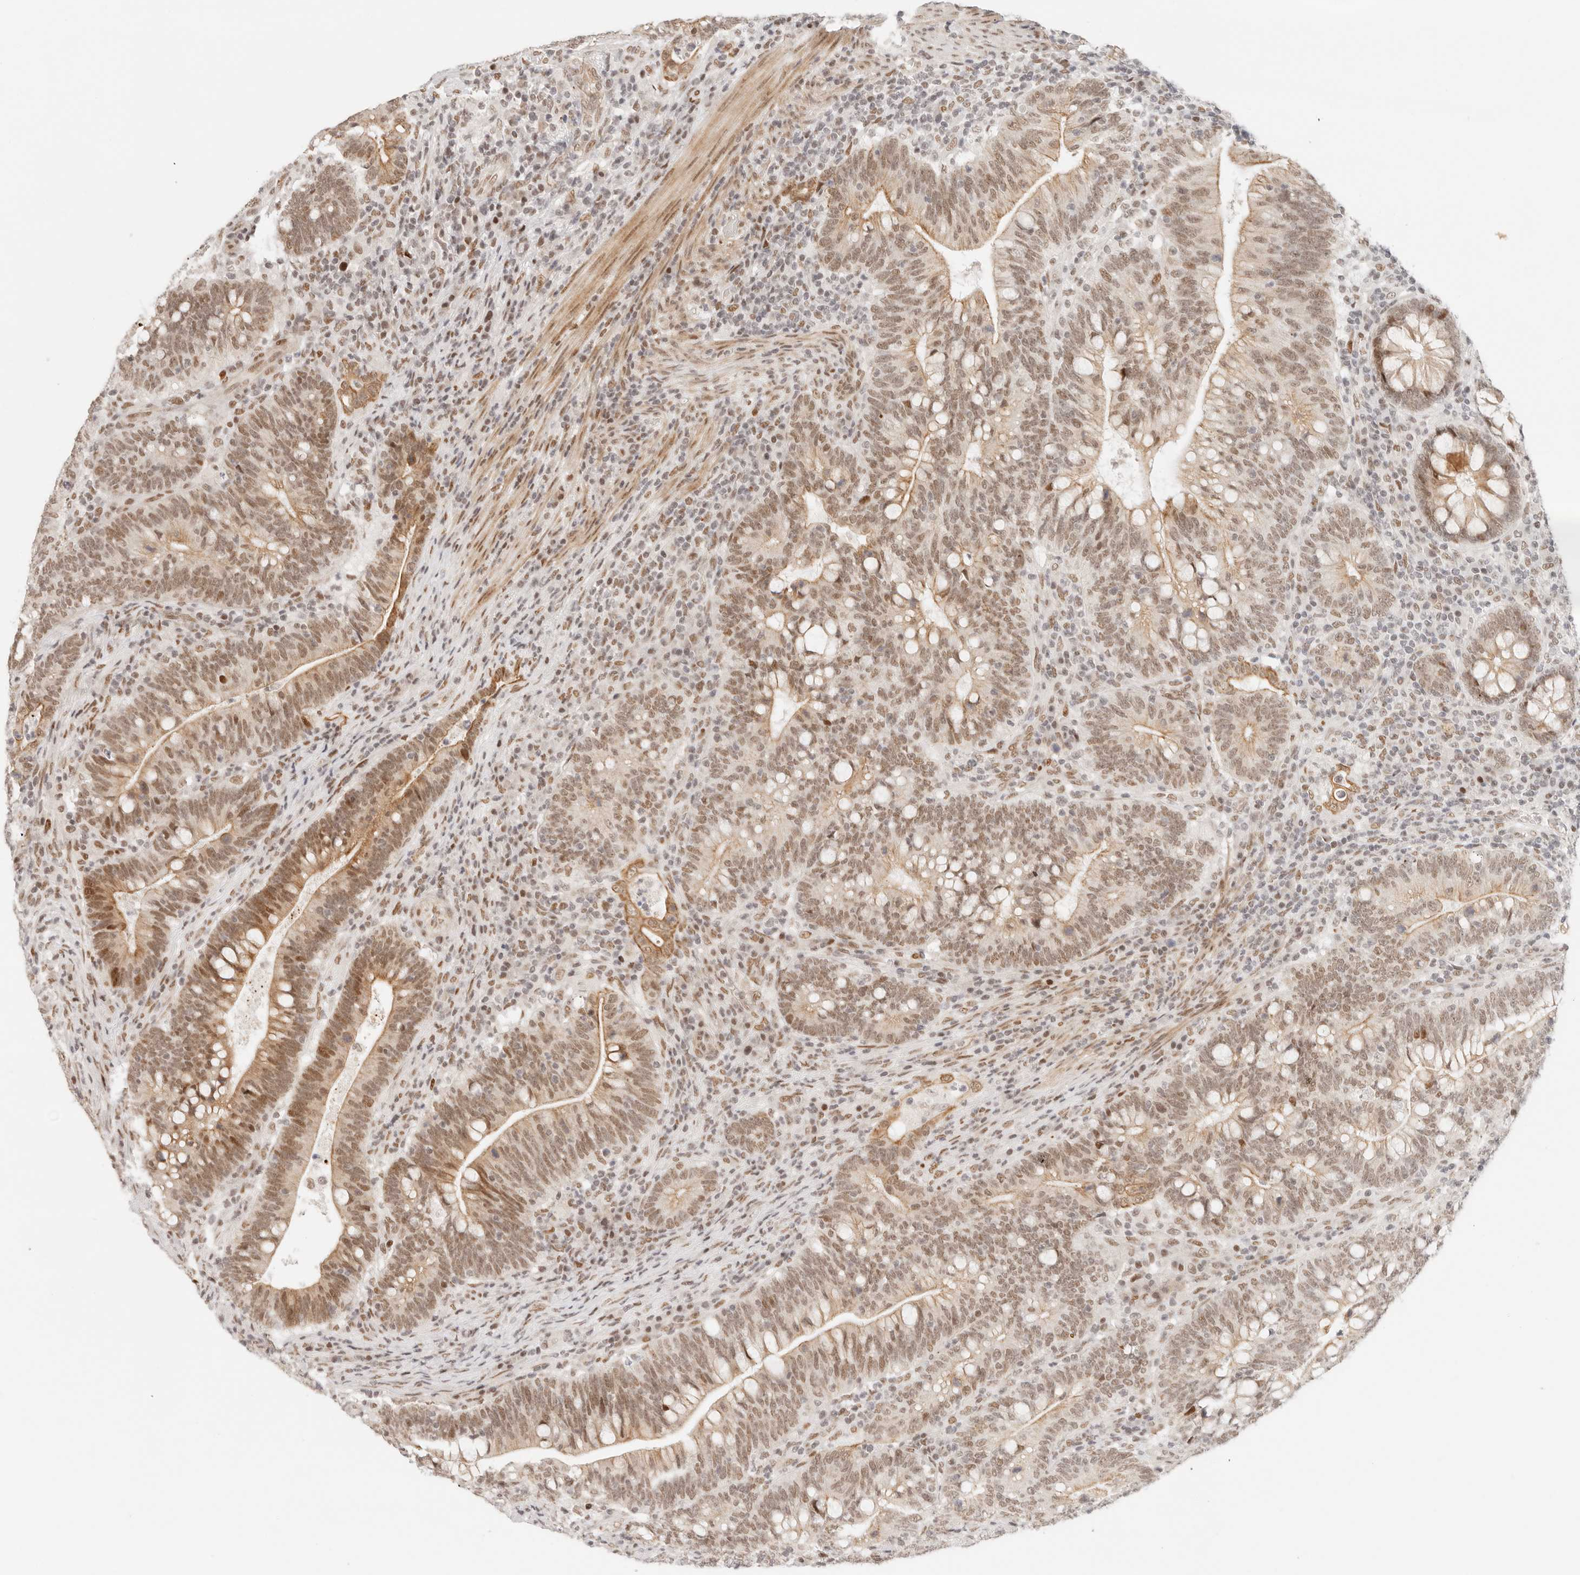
{"staining": {"intensity": "moderate", "quantity": ">75%", "location": "nuclear"}, "tissue": "colorectal cancer", "cell_type": "Tumor cells", "image_type": "cancer", "snomed": [{"axis": "morphology", "description": "Adenocarcinoma, NOS"}, {"axis": "topography", "description": "Colon"}], "caption": "Protein staining demonstrates moderate nuclear staining in approximately >75% of tumor cells in colorectal cancer (adenocarcinoma).", "gene": "HOXC5", "patient": {"sex": "female", "age": 66}}